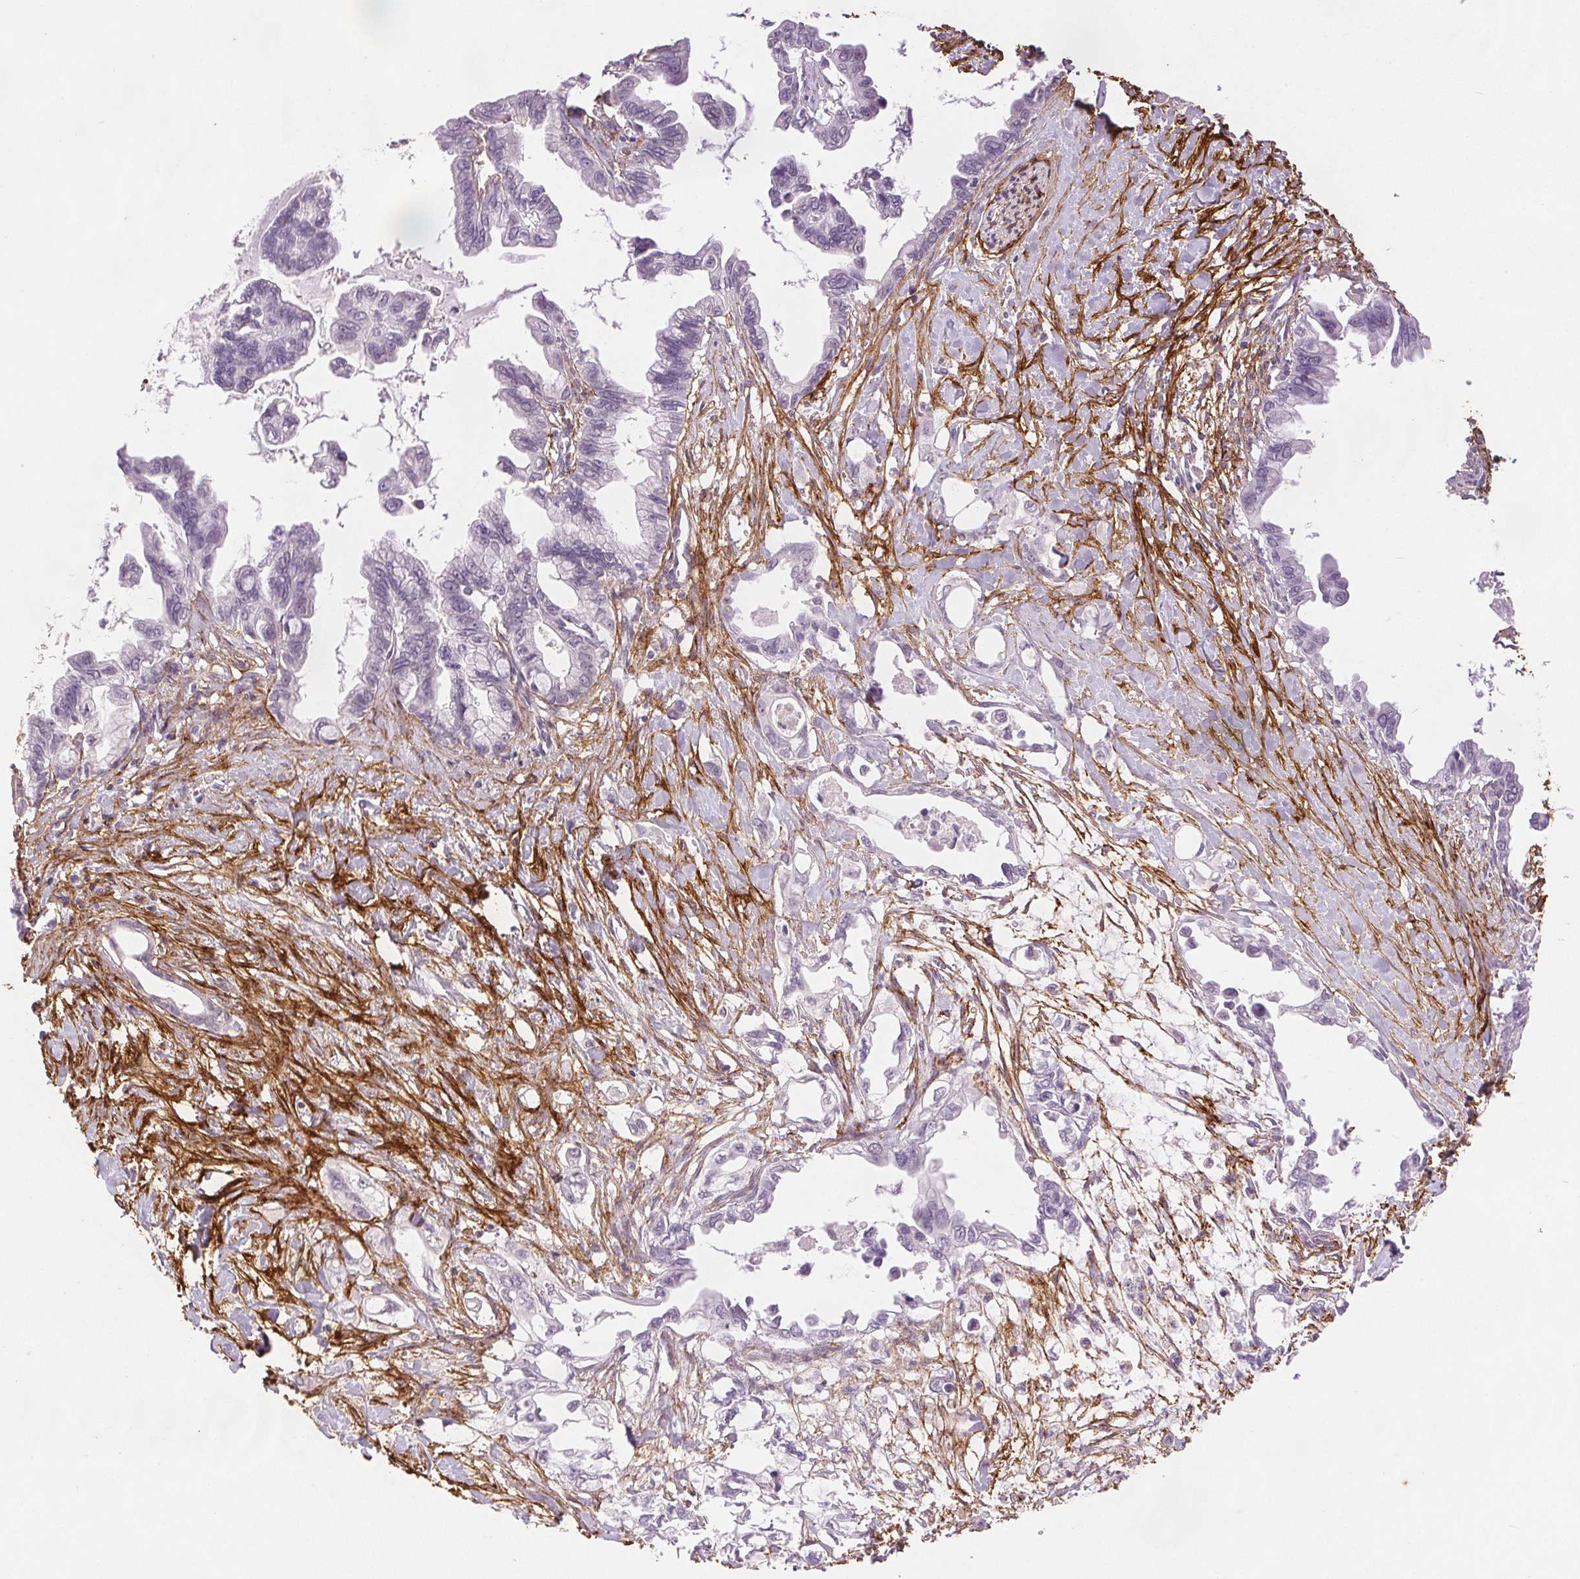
{"staining": {"intensity": "negative", "quantity": "none", "location": "none"}, "tissue": "pancreatic cancer", "cell_type": "Tumor cells", "image_type": "cancer", "snomed": [{"axis": "morphology", "description": "Adenocarcinoma, NOS"}, {"axis": "topography", "description": "Pancreas"}], "caption": "Immunohistochemistry micrograph of human adenocarcinoma (pancreatic) stained for a protein (brown), which reveals no positivity in tumor cells. Nuclei are stained in blue.", "gene": "FBN1", "patient": {"sex": "male", "age": 61}}